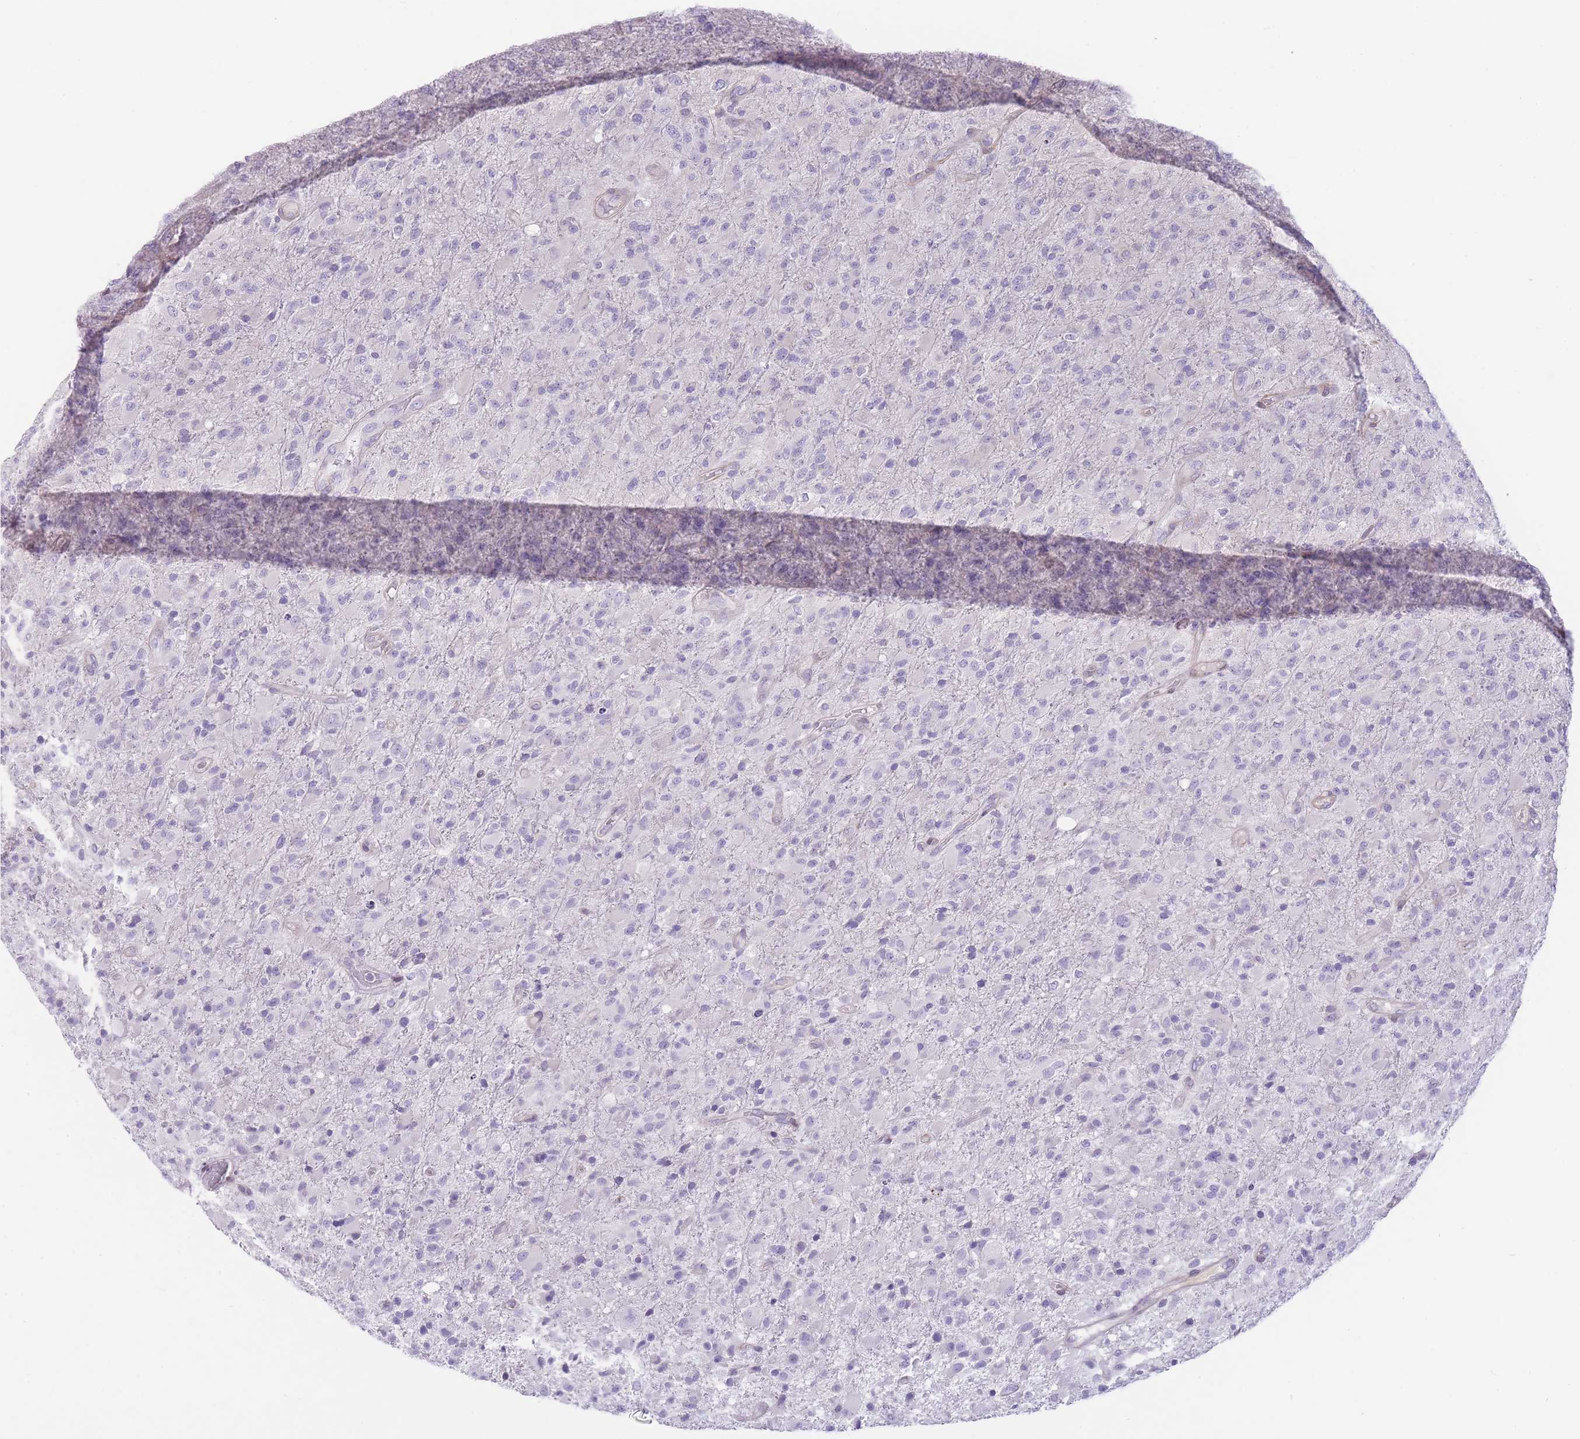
{"staining": {"intensity": "negative", "quantity": "none", "location": "none"}, "tissue": "glioma", "cell_type": "Tumor cells", "image_type": "cancer", "snomed": [{"axis": "morphology", "description": "Glioma, malignant, Low grade"}, {"axis": "topography", "description": "Brain"}], "caption": "This is an immunohistochemistry (IHC) histopathology image of low-grade glioma (malignant). There is no staining in tumor cells.", "gene": "OR11H12", "patient": {"sex": "male", "age": 65}}